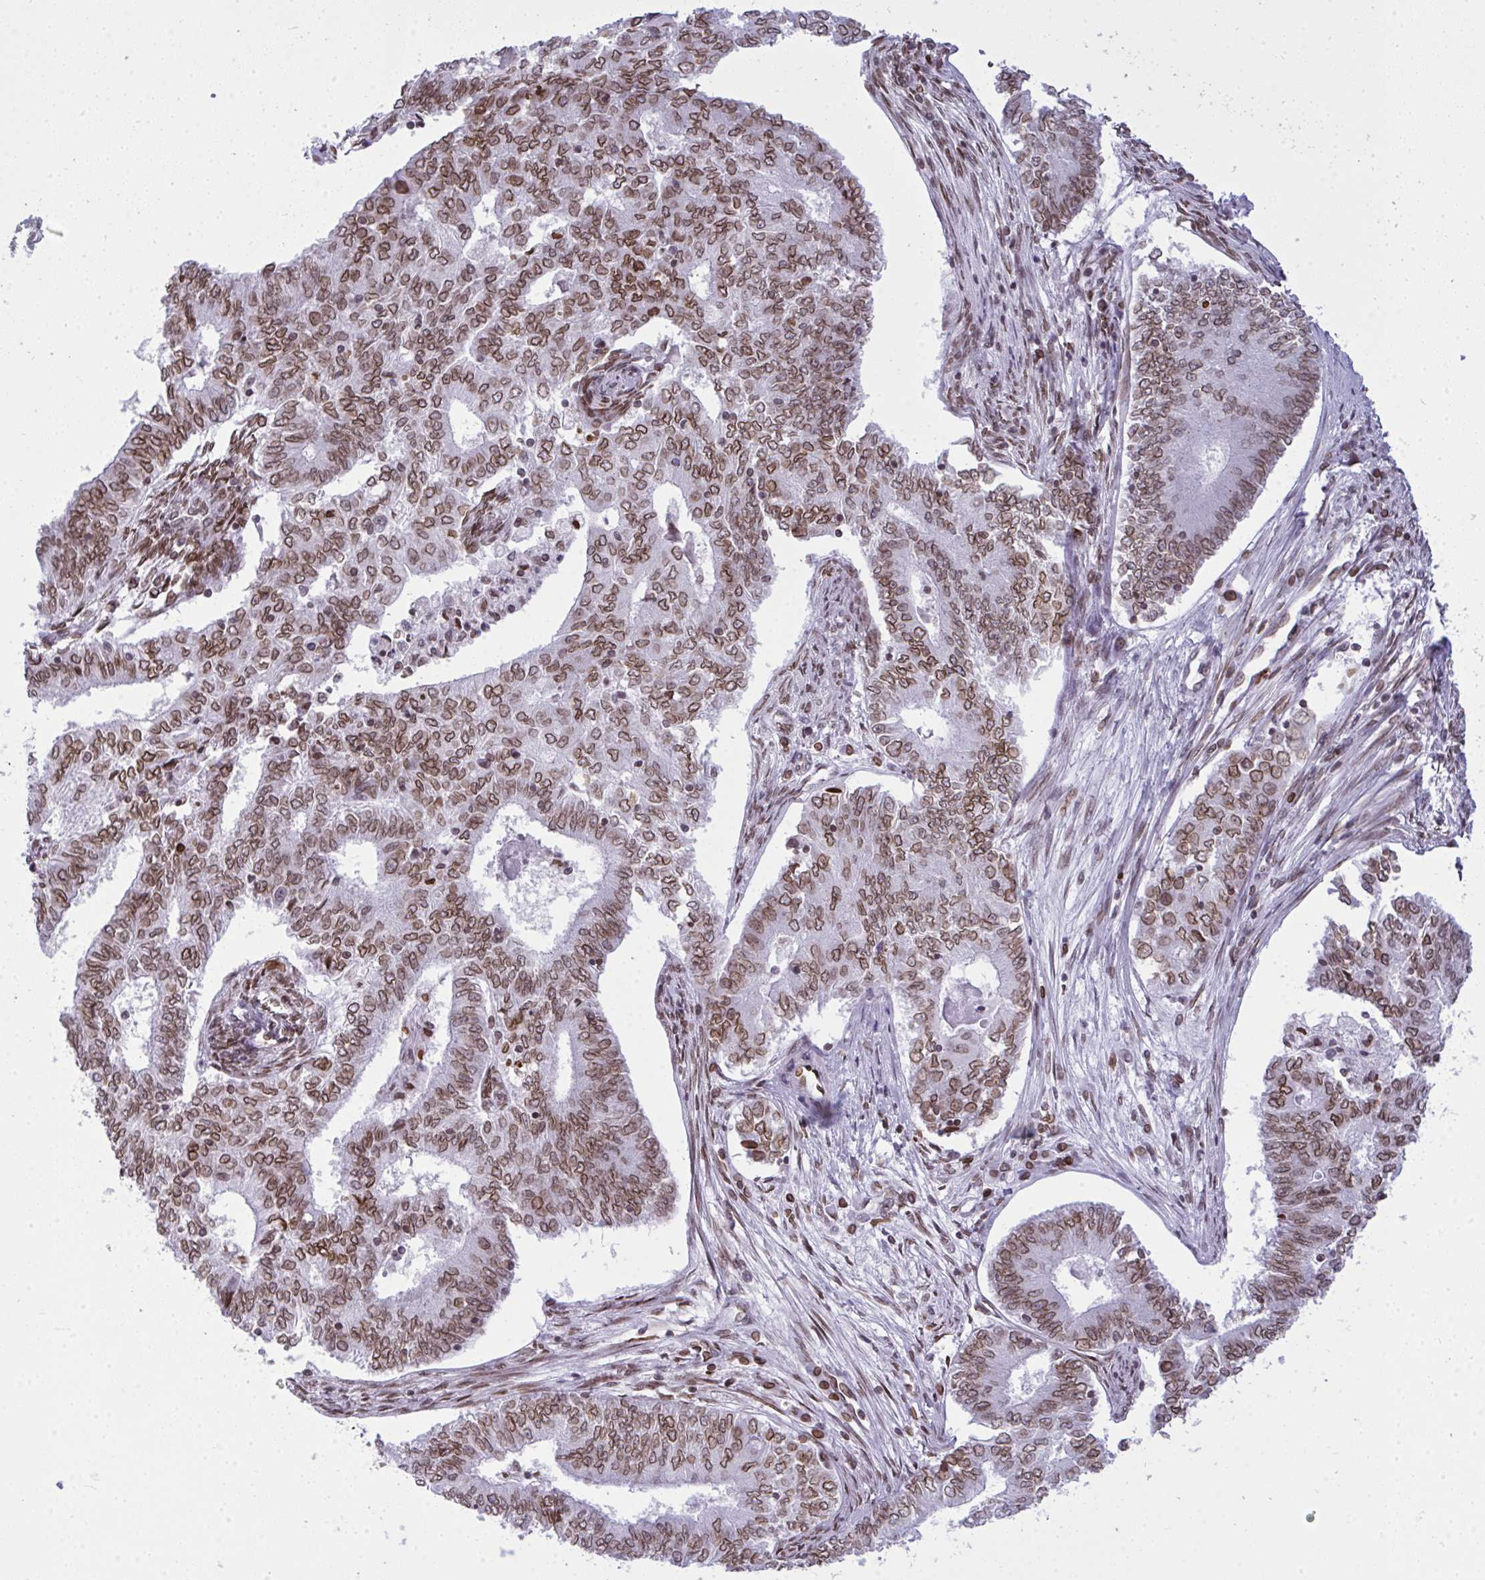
{"staining": {"intensity": "moderate", "quantity": ">75%", "location": "cytoplasmic/membranous,nuclear"}, "tissue": "endometrial cancer", "cell_type": "Tumor cells", "image_type": "cancer", "snomed": [{"axis": "morphology", "description": "Adenocarcinoma, NOS"}, {"axis": "topography", "description": "Endometrium"}], "caption": "IHC photomicrograph of endometrial cancer (adenocarcinoma) stained for a protein (brown), which demonstrates medium levels of moderate cytoplasmic/membranous and nuclear staining in about >75% of tumor cells.", "gene": "LMNB2", "patient": {"sex": "female", "age": 62}}